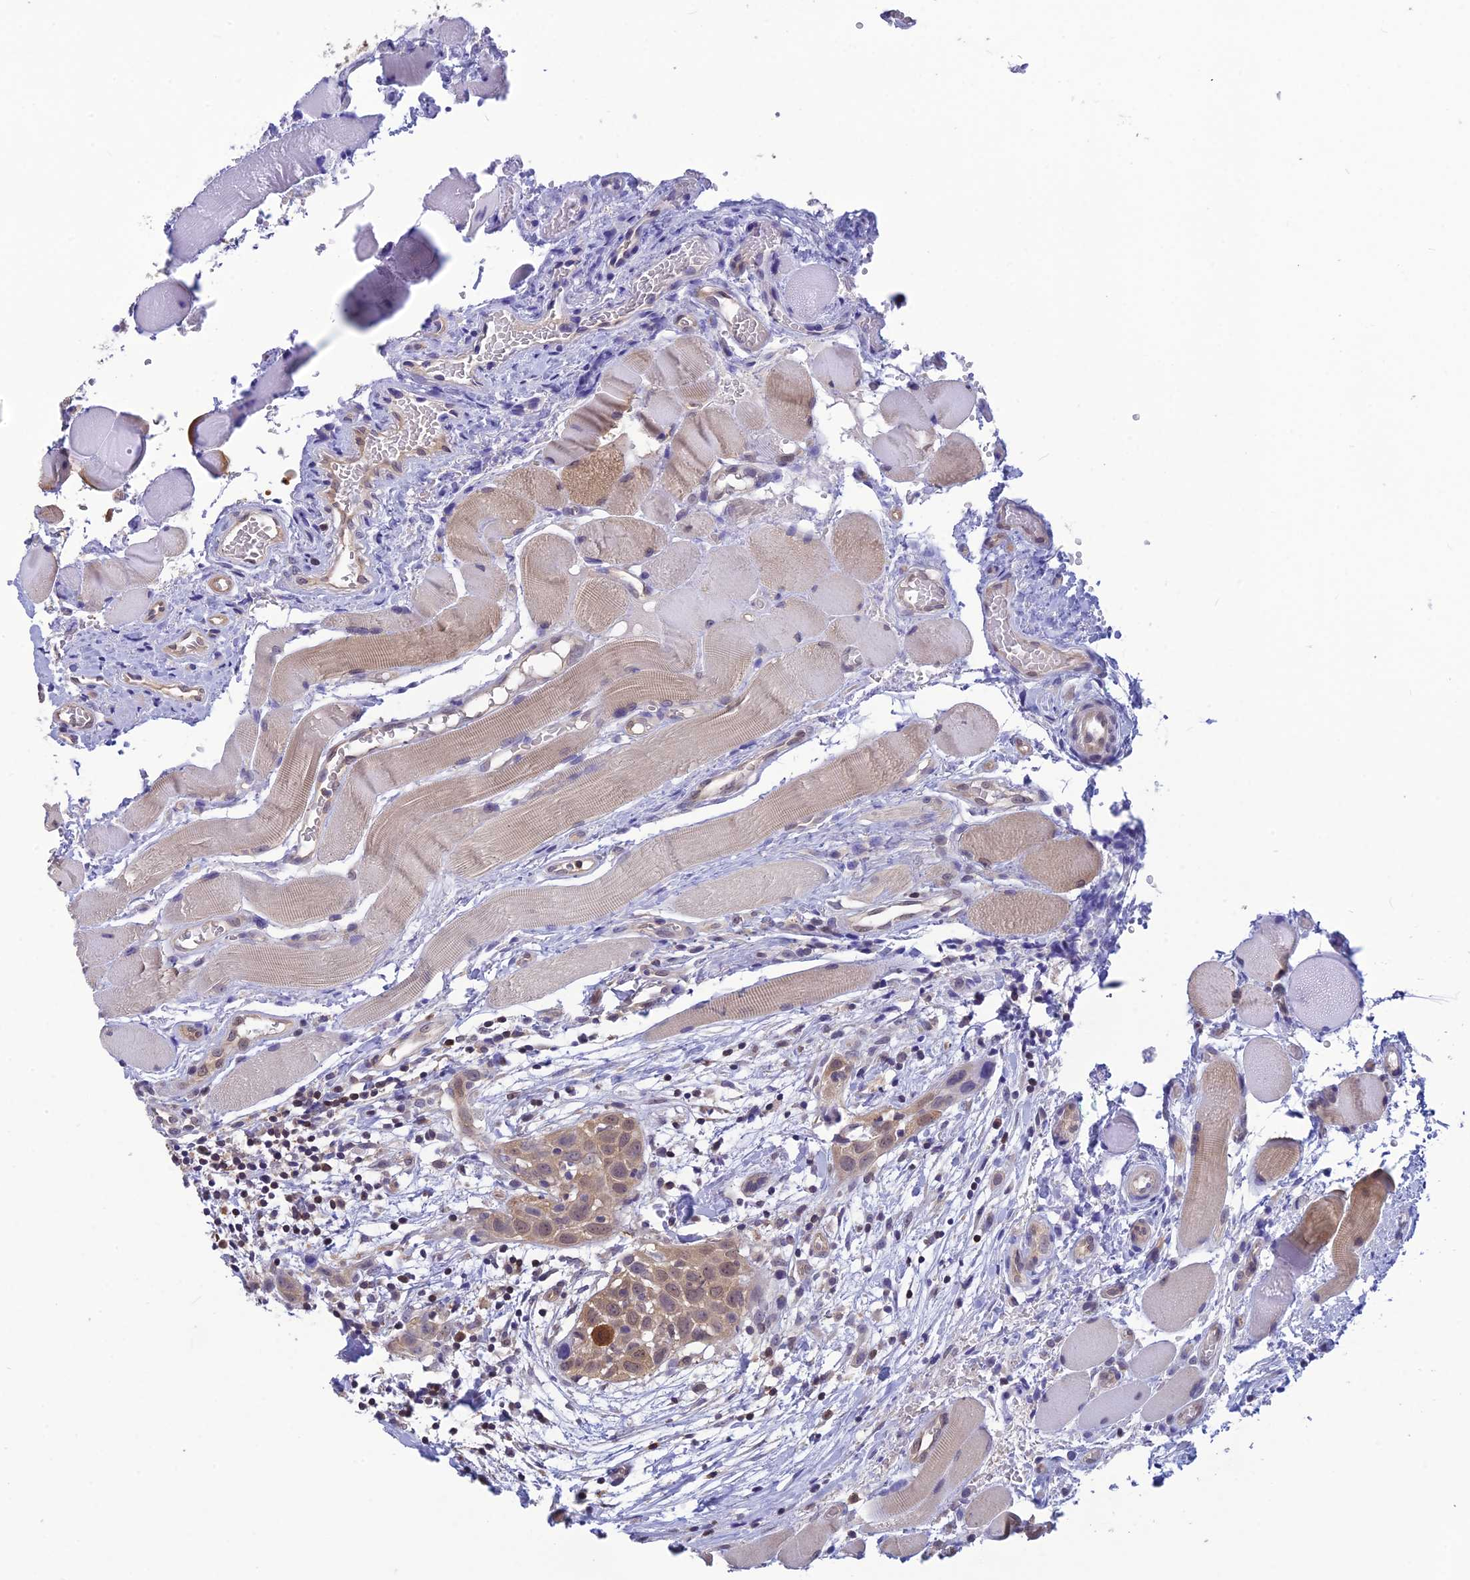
{"staining": {"intensity": "weak", "quantity": ">75%", "location": "nuclear"}, "tissue": "head and neck cancer", "cell_type": "Tumor cells", "image_type": "cancer", "snomed": [{"axis": "morphology", "description": "Squamous cell carcinoma, NOS"}, {"axis": "topography", "description": "Oral tissue"}, {"axis": "topography", "description": "Head-Neck"}], "caption": "IHC of human head and neck cancer demonstrates low levels of weak nuclear staining in approximately >75% of tumor cells. (brown staining indicates protein expression, while blue staining denotes nuclei).", "gene": "HINT1", "patient": {"sex": "female", "age": 50}}